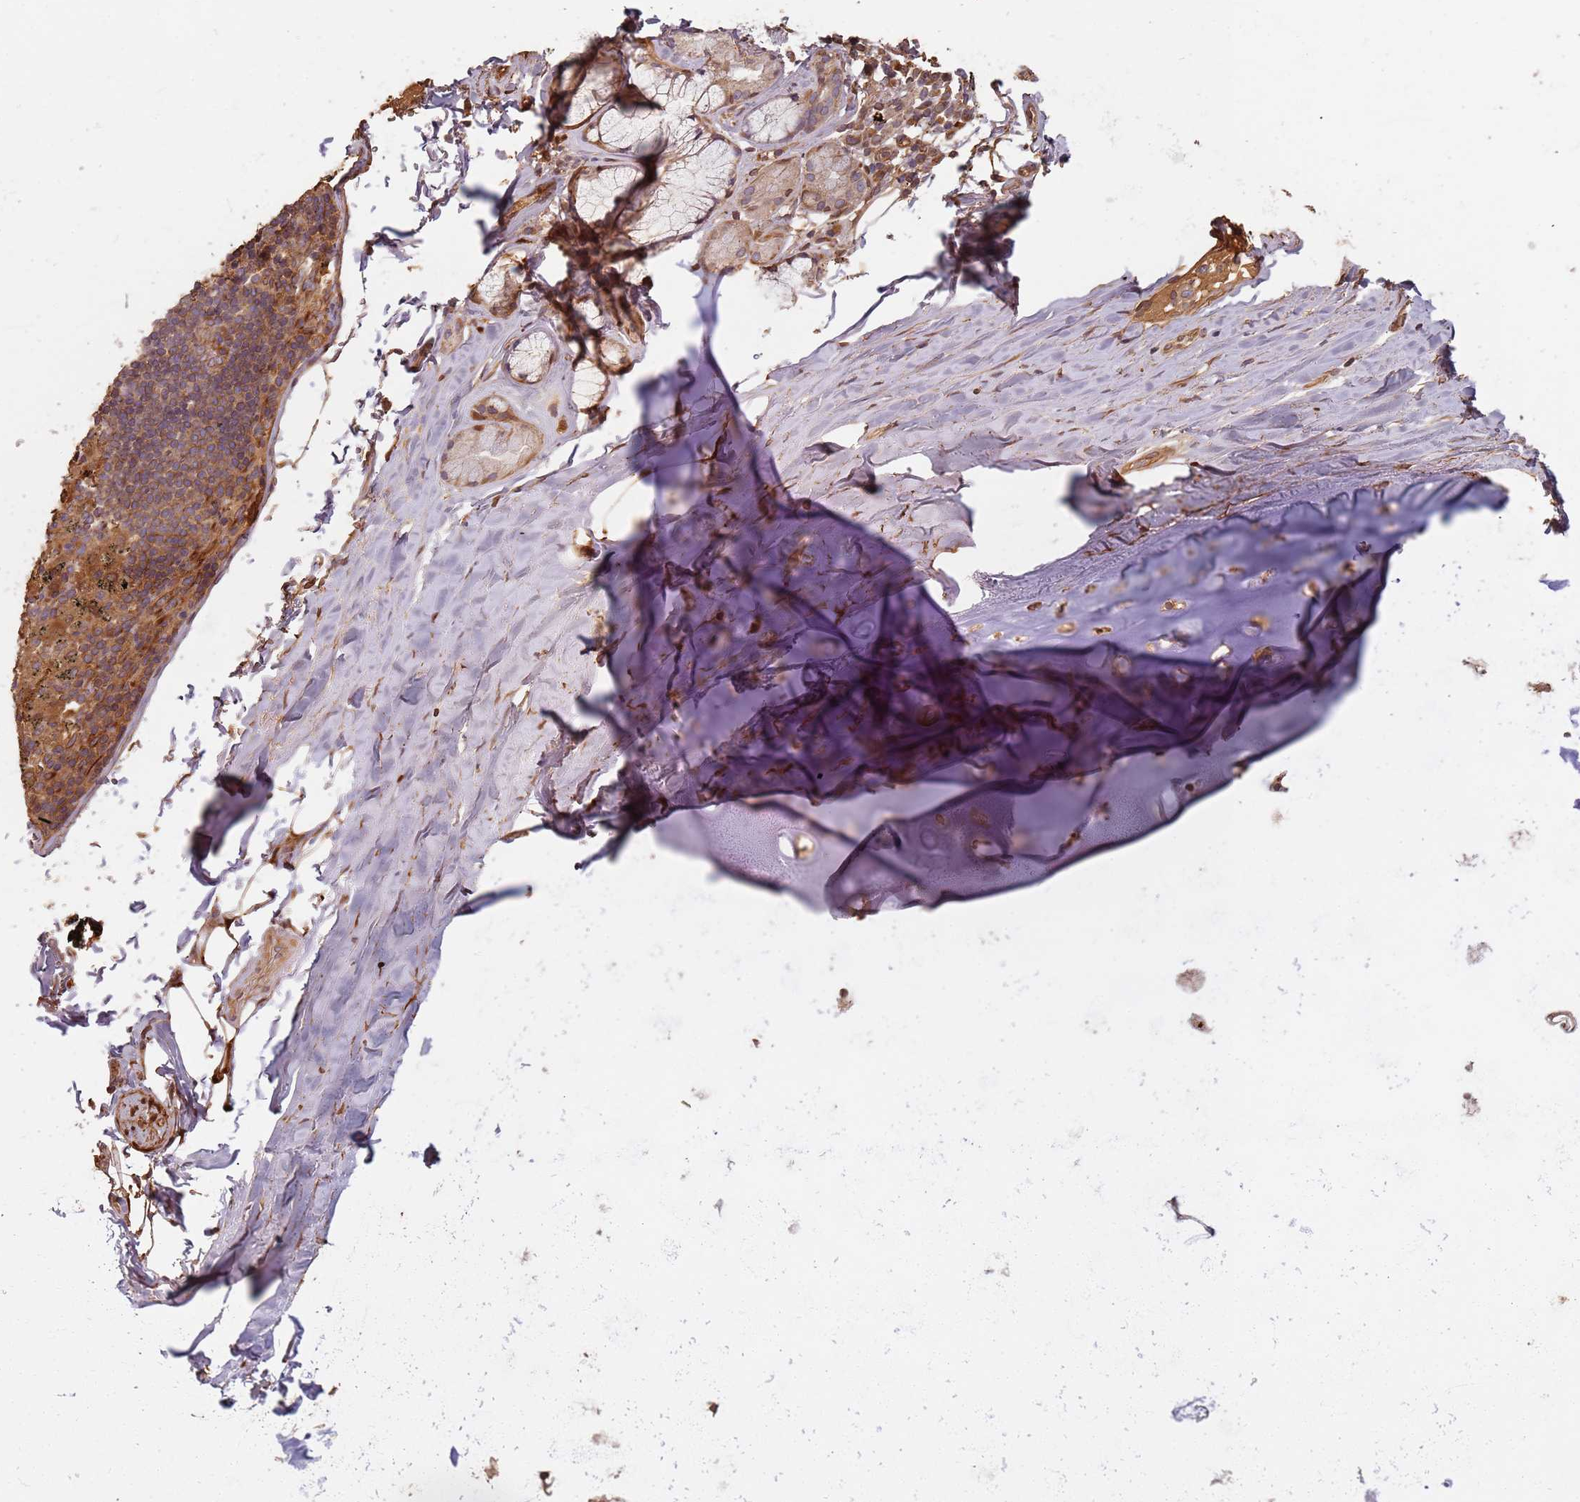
{"staining": {"intensity": "negative", "quantity": "none", "location": "none"}, "tissue": "adipose tissue", "cell_type": "Adipocytes", "image_type": "normal", "snomed": [{"axis": "morphology", "description": "Normal tissue, NOS"}, {"axis": "topography", "description": "Lymph node"}, {"axis": "topography", "description": "Bronchus"}], "caption": "Immunohistochemistry micrograph of normal adipose tissue stained for a protein (brown), which exhibits no staining in adipocytes. (Immunohistochemistry (ihc), brightfield microscopy, high magnification).", "gene": "SDCCAG8", "patient": {"sex": "male", "age": 63}}